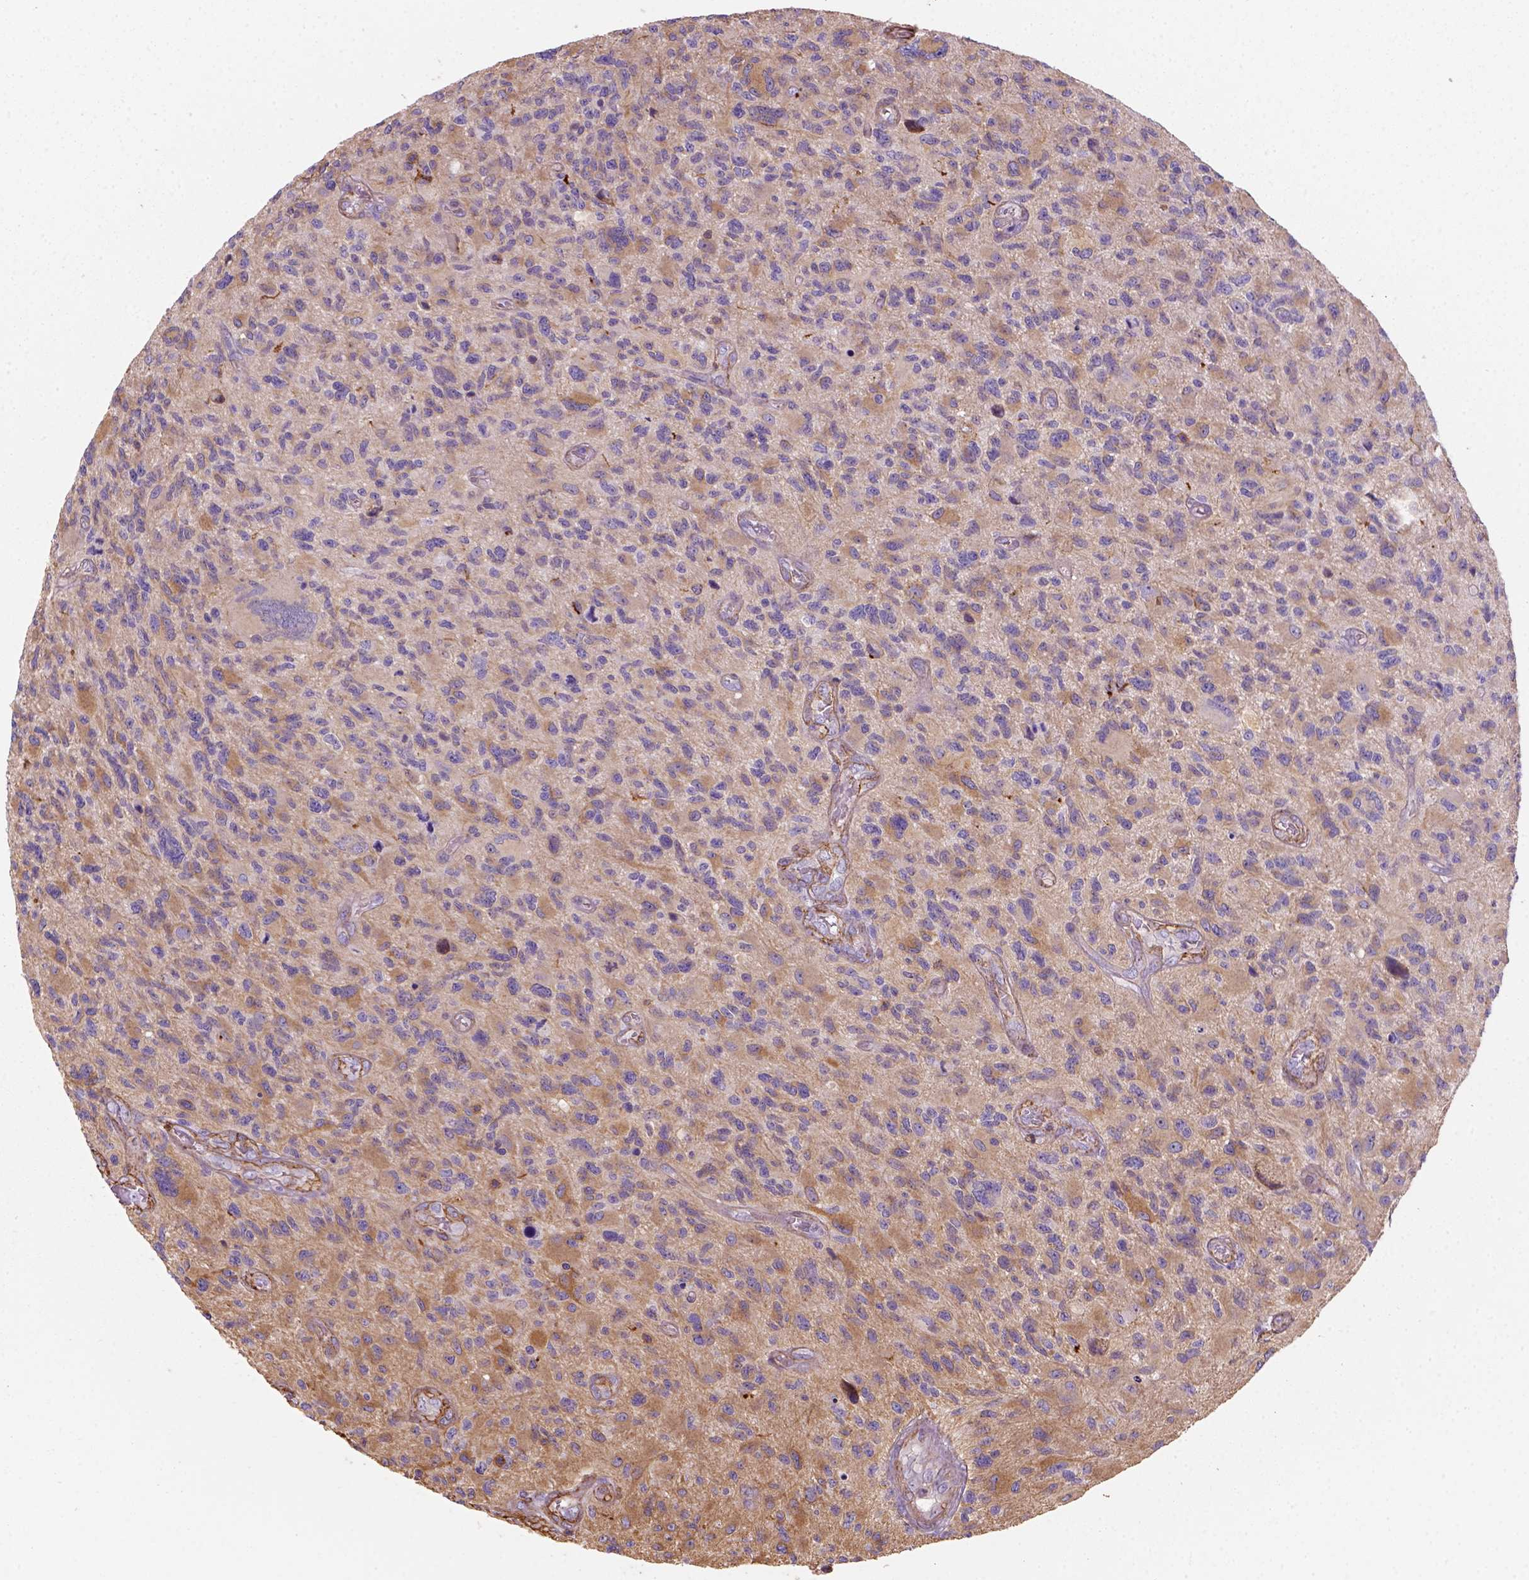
{"staining": {"intensity": "moderate", "quantity": ">75%", "location": "cytoplasmic/membranous"}, "tissue": "glioma", "cell_type": "Tumor cells", "image_type": "cancer", "snomed": [{"axis": "morphology", "description": "Glioma, malignant, NOS"}, {"axis": "morphology", "description": "Glioma, malignant, High grade"}, {"axis": "topography", "description": "Brain"}], "caption": "Immunohistochemical staining of human malignant glioma (high-grade) shows moderate cytoplasmic/membranous protein positivity in approximately >75% of tumor cells.", "gene": "GPRC5D", "patient": {"sex": "female", "age": 71}}